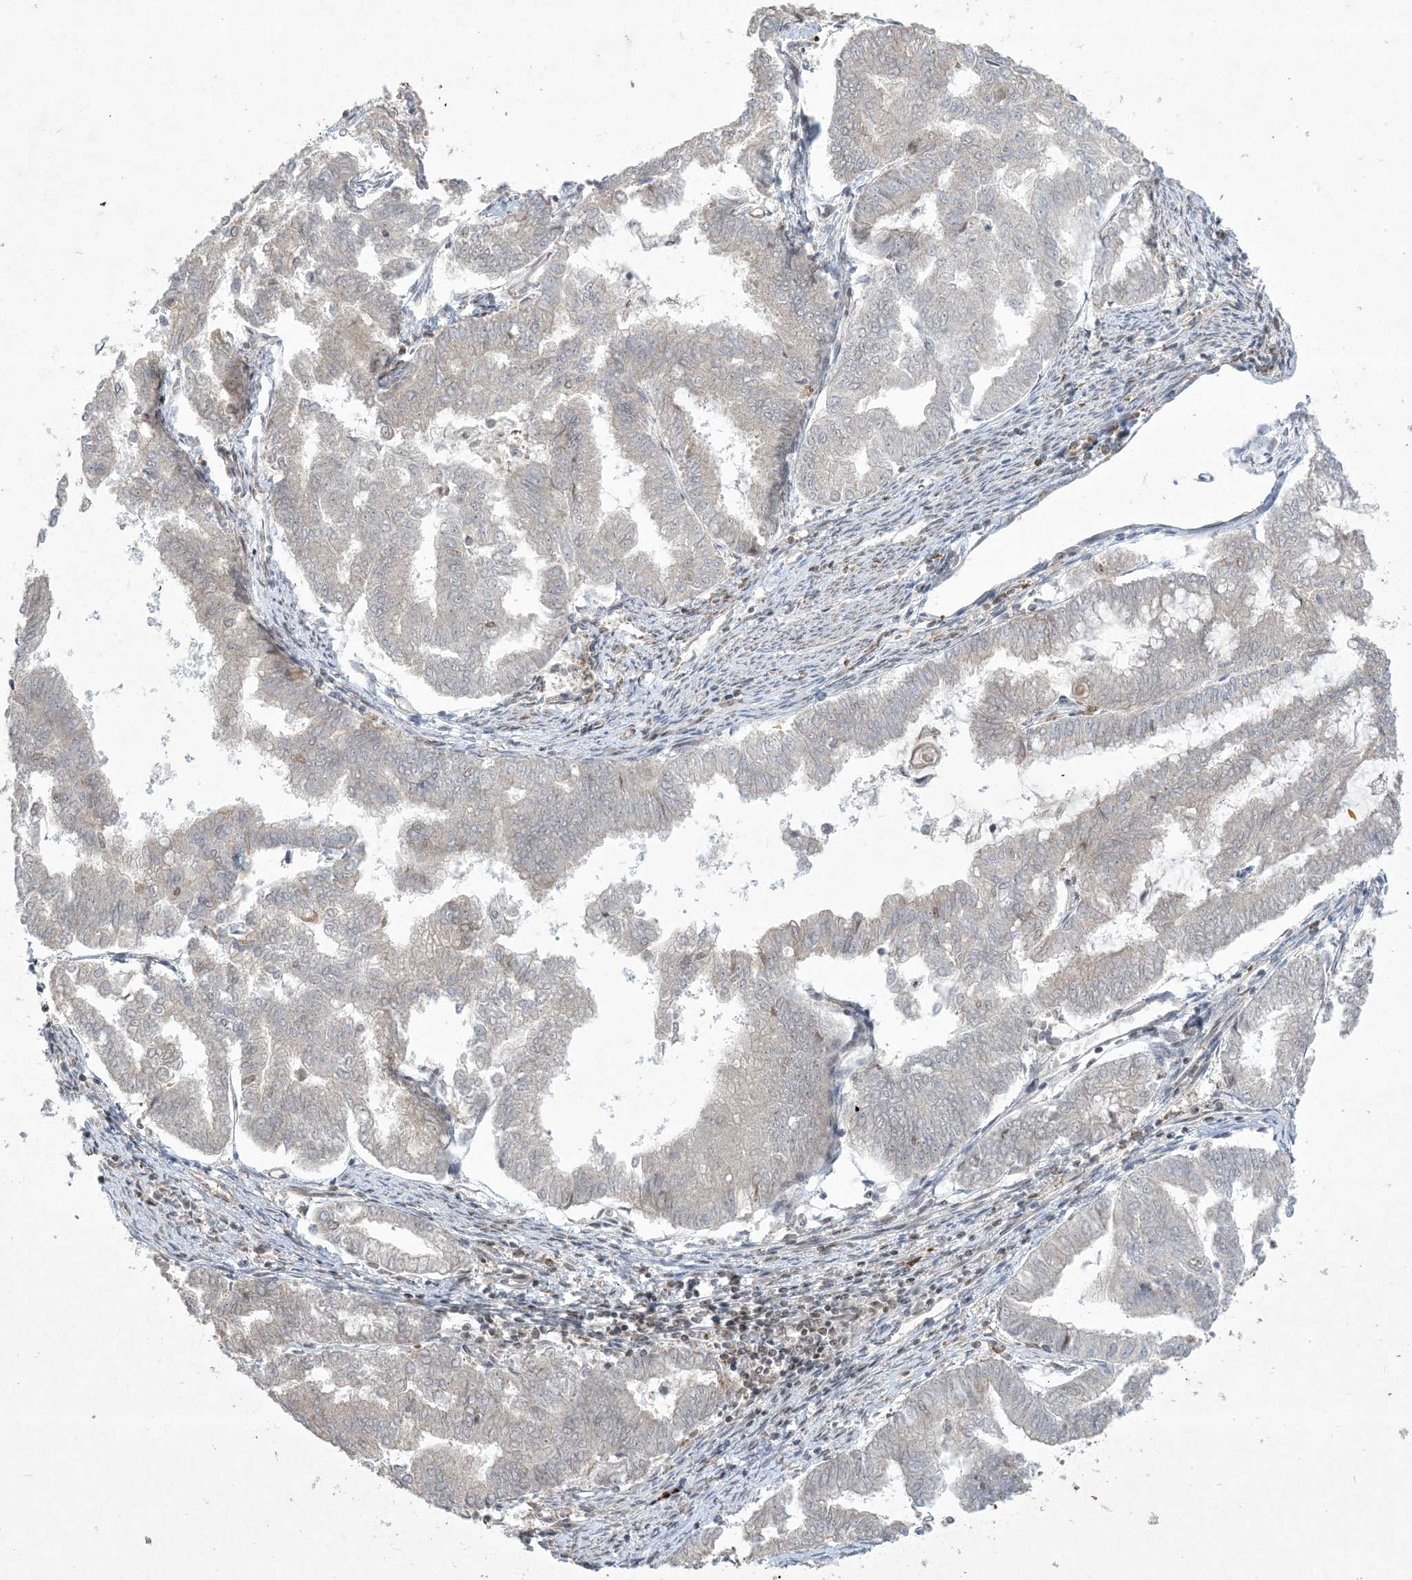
{"staining": {"intensity": "weak", "quantity": "<25%", "location": "cytoplasmic/membranous"}, "tissue": "endometrial cancer", "cell_type": "Tumor cells", "image_type": "cancer", "snomed": [{"axis": "morphology", "description": "Adenocarcinoma, NOS"}, {"axis": "topography", "description": "Endometrium"}], "caption": "This is a micrograph of immunohistochemistry (IHC) staining of endometrial adenocarcinoma, which shows no staining in tumor cells.", "gene": "SOGA3", "patient": {"sex": "female", "age": 79}}